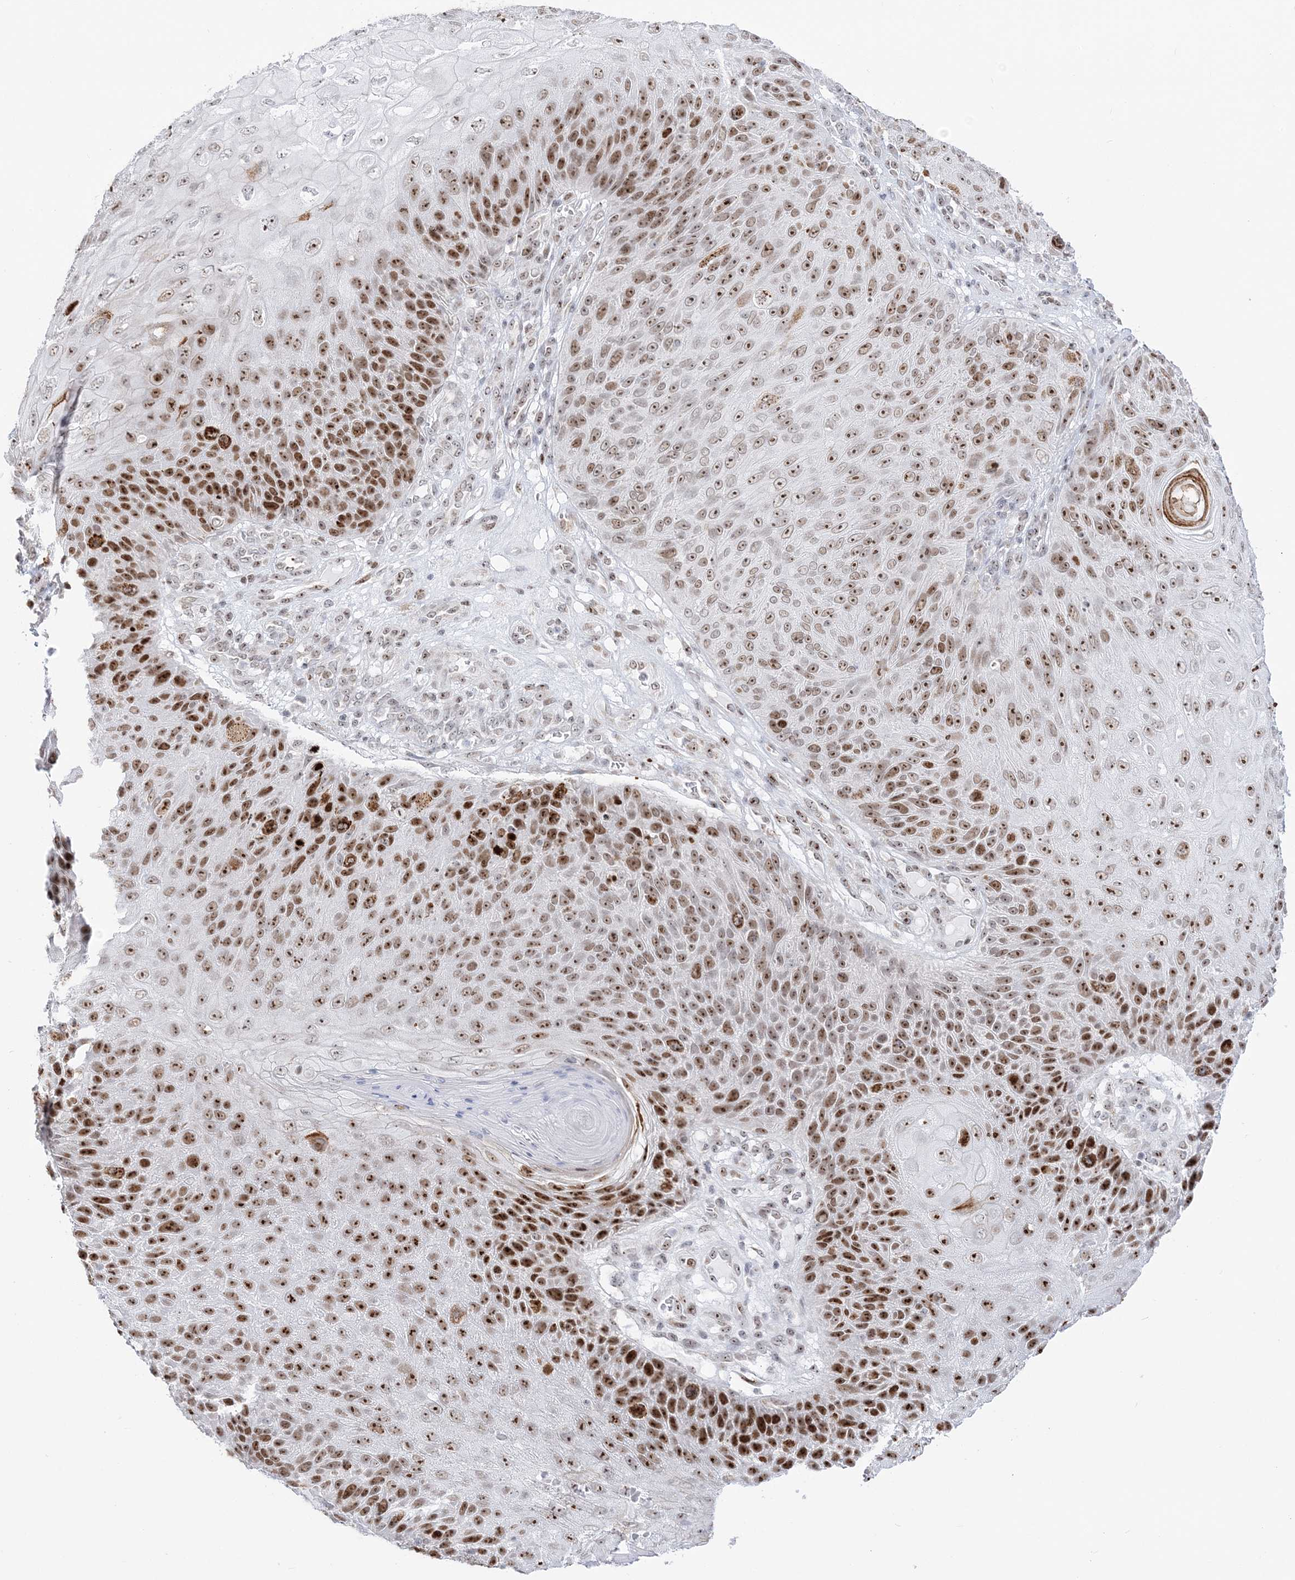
{"staining": {"intensity": "strong", "quantity": ">75%", "location": "nuclear"}, "tissue": "skin cancer", "cell_type": "Tumor cells", "image_type": "cancer", "snomed": [{"axis": "morphology", "description": "Squamous cell carcinoma, NOS"}, {"axis": "topography", "description": "Skin"}], "caption": "Skin cancer (squamous cell carcinoma) was stained to show a protein in brown. There is high levels of strong nuclear positivity in approximately >75% of tumor cells. The staining is performed using DAB brown chromogen to label protein expression. The nuclei are counter-stained blue using hematoxylin.", "gene": "DDX21", "patient": {"sex": "female", "age": 88}}